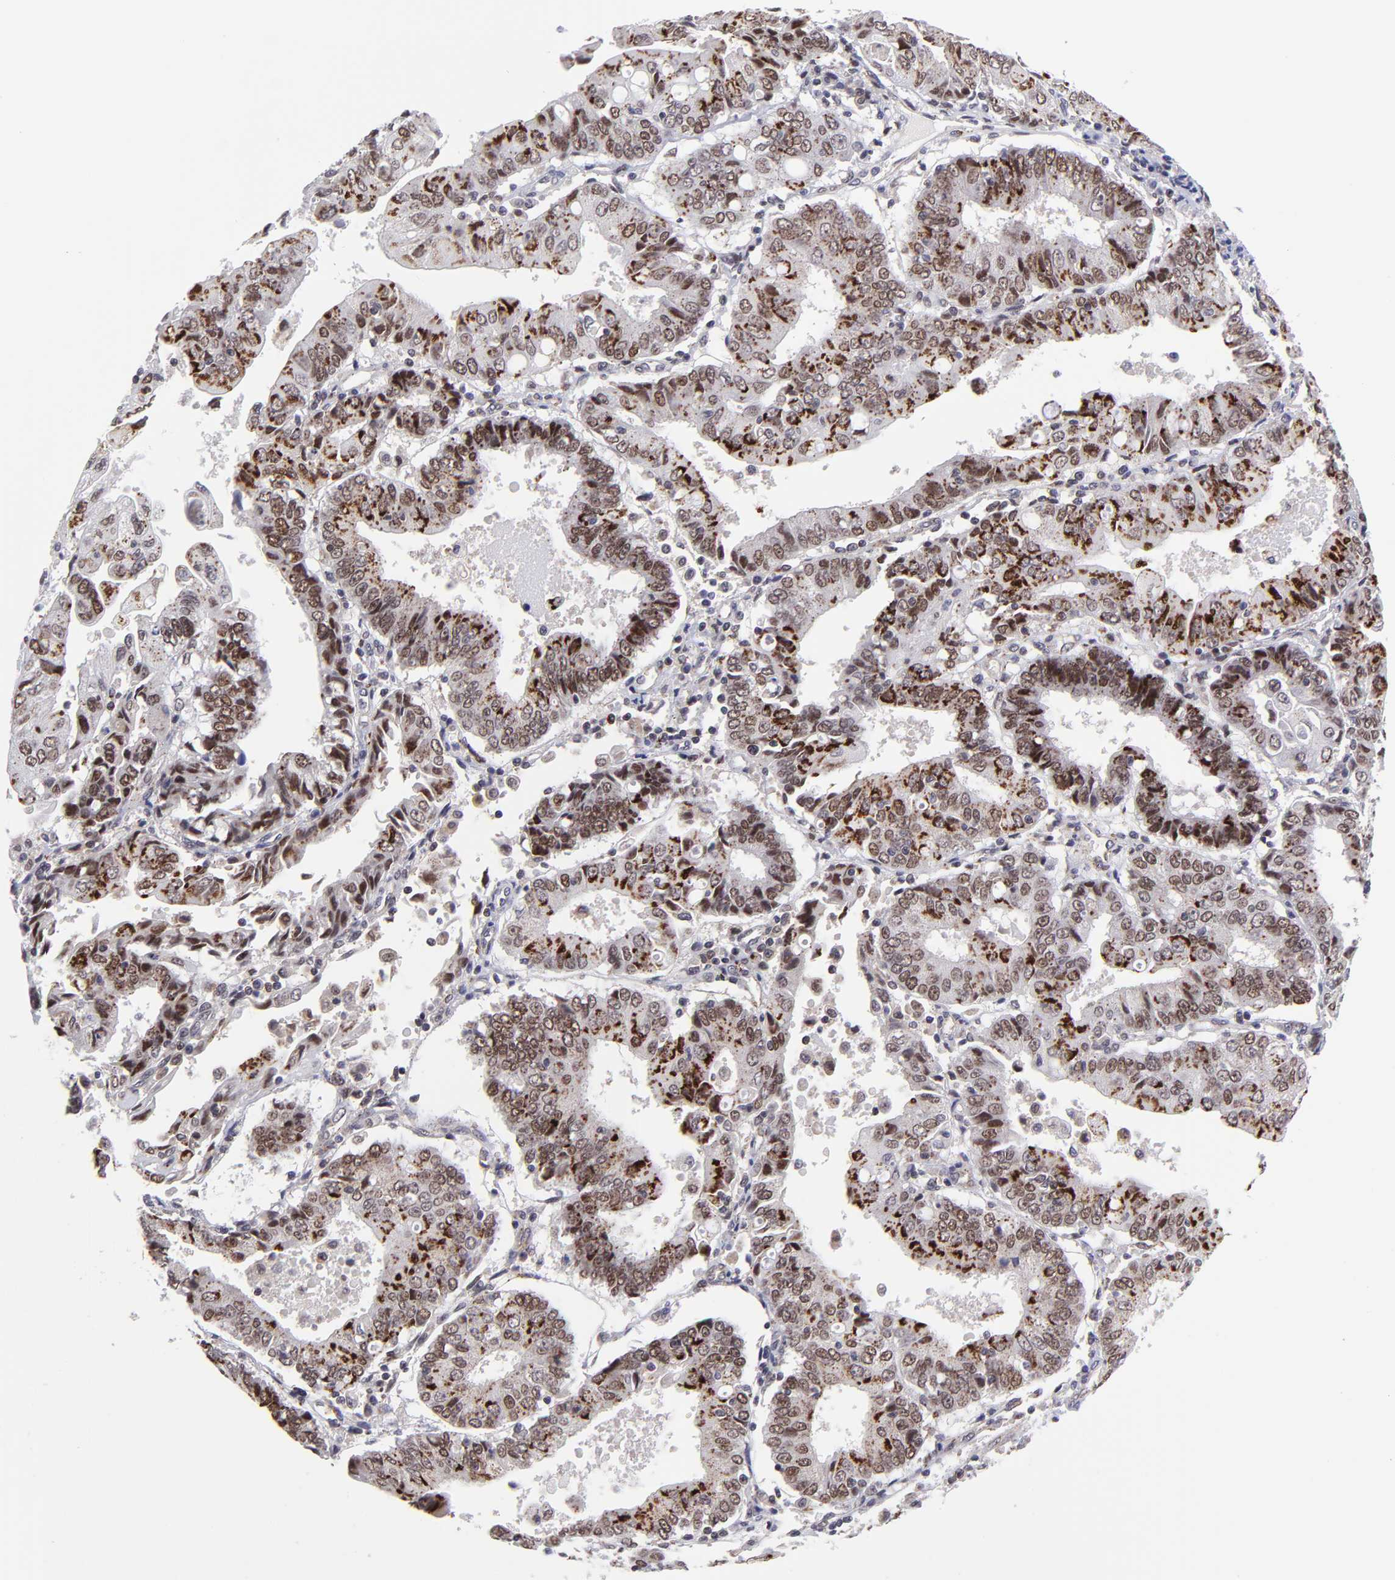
{"staining": {"intensity": "moderate", "quantity": ">75%", "location": "cytoplasmic/membranous,nuclear"}, "tissue": "endometrial cancer", "cell_type": "Tumor cells", "image_type": "cancer", "snomed": [{"axis": "morphology", "description": "Adenocarcinoma, NOS"}, {"axis": "topography", "description": "Endometrium"}], "caption": "IHC histopathology image of neoplastic tissue: endometrial cancer (adenocarcinoma) stained using IHC reveals medium levels of moderate protein expression localized specifically in the cytoplasmic/membranous and nuclear of tumor cells, appearing as a cytoplasmic/membranous and nuclear brown color.", "gene": "SOX6", "patient": {"sex": "female", "age": 75}}